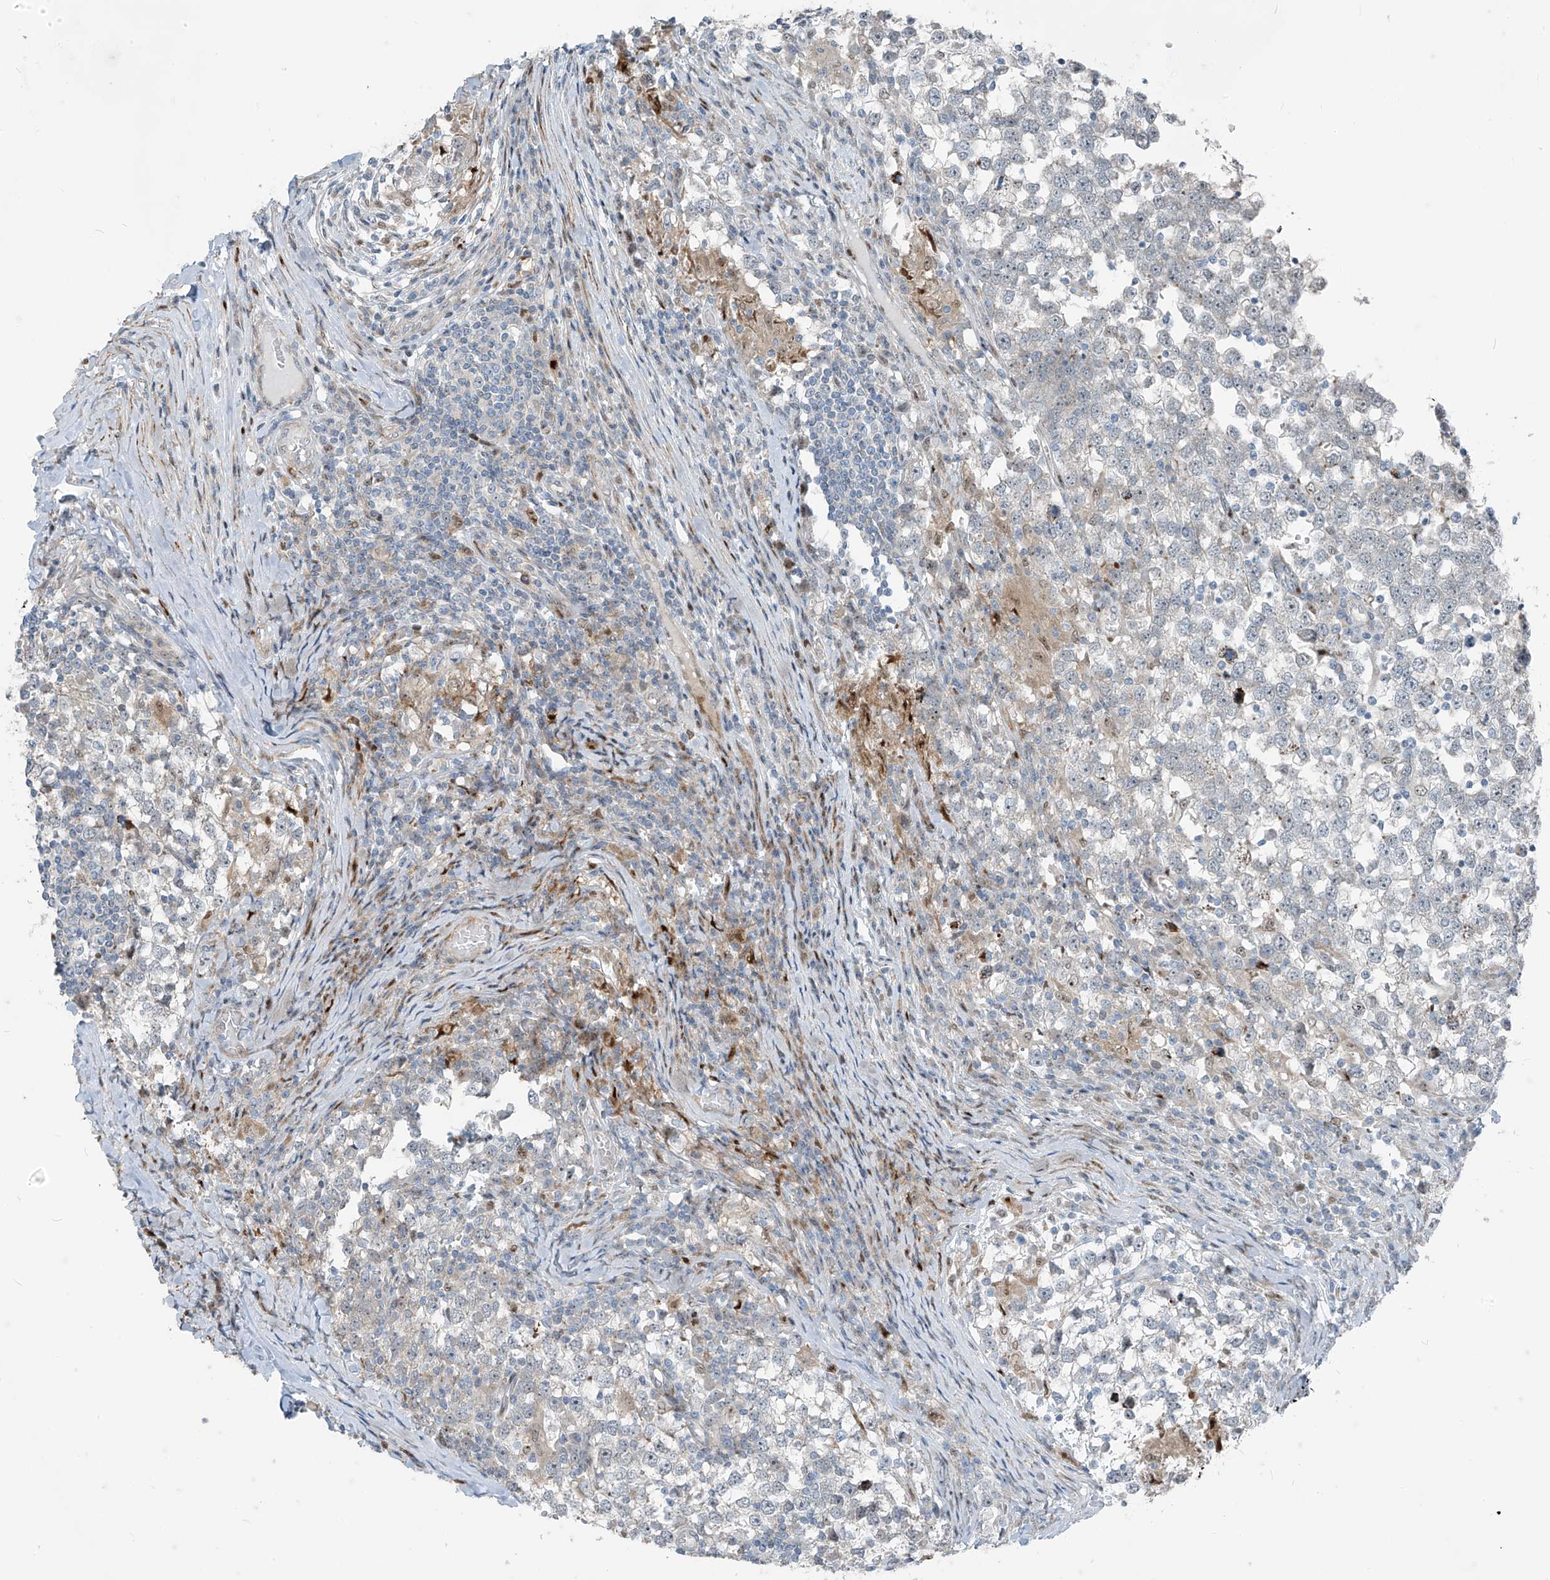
{"staining": {"intensity": "negative", "quantity": "none", "location": "none"}, "tissue": "testis cancer", "cell_type": "Tumor cells", "image_type": "cancer", "snomed": [{"axis": "morphology", "description": "Seminoma, NOS"}, {"axis": "topography", "description": "Testis"}], "caption": "Immunohistochemical staining of seminoma (testis) reveals no significant expression in tumor cells.", "gene": "PPCS", "patient": {"sex": "male", "age": 65}}